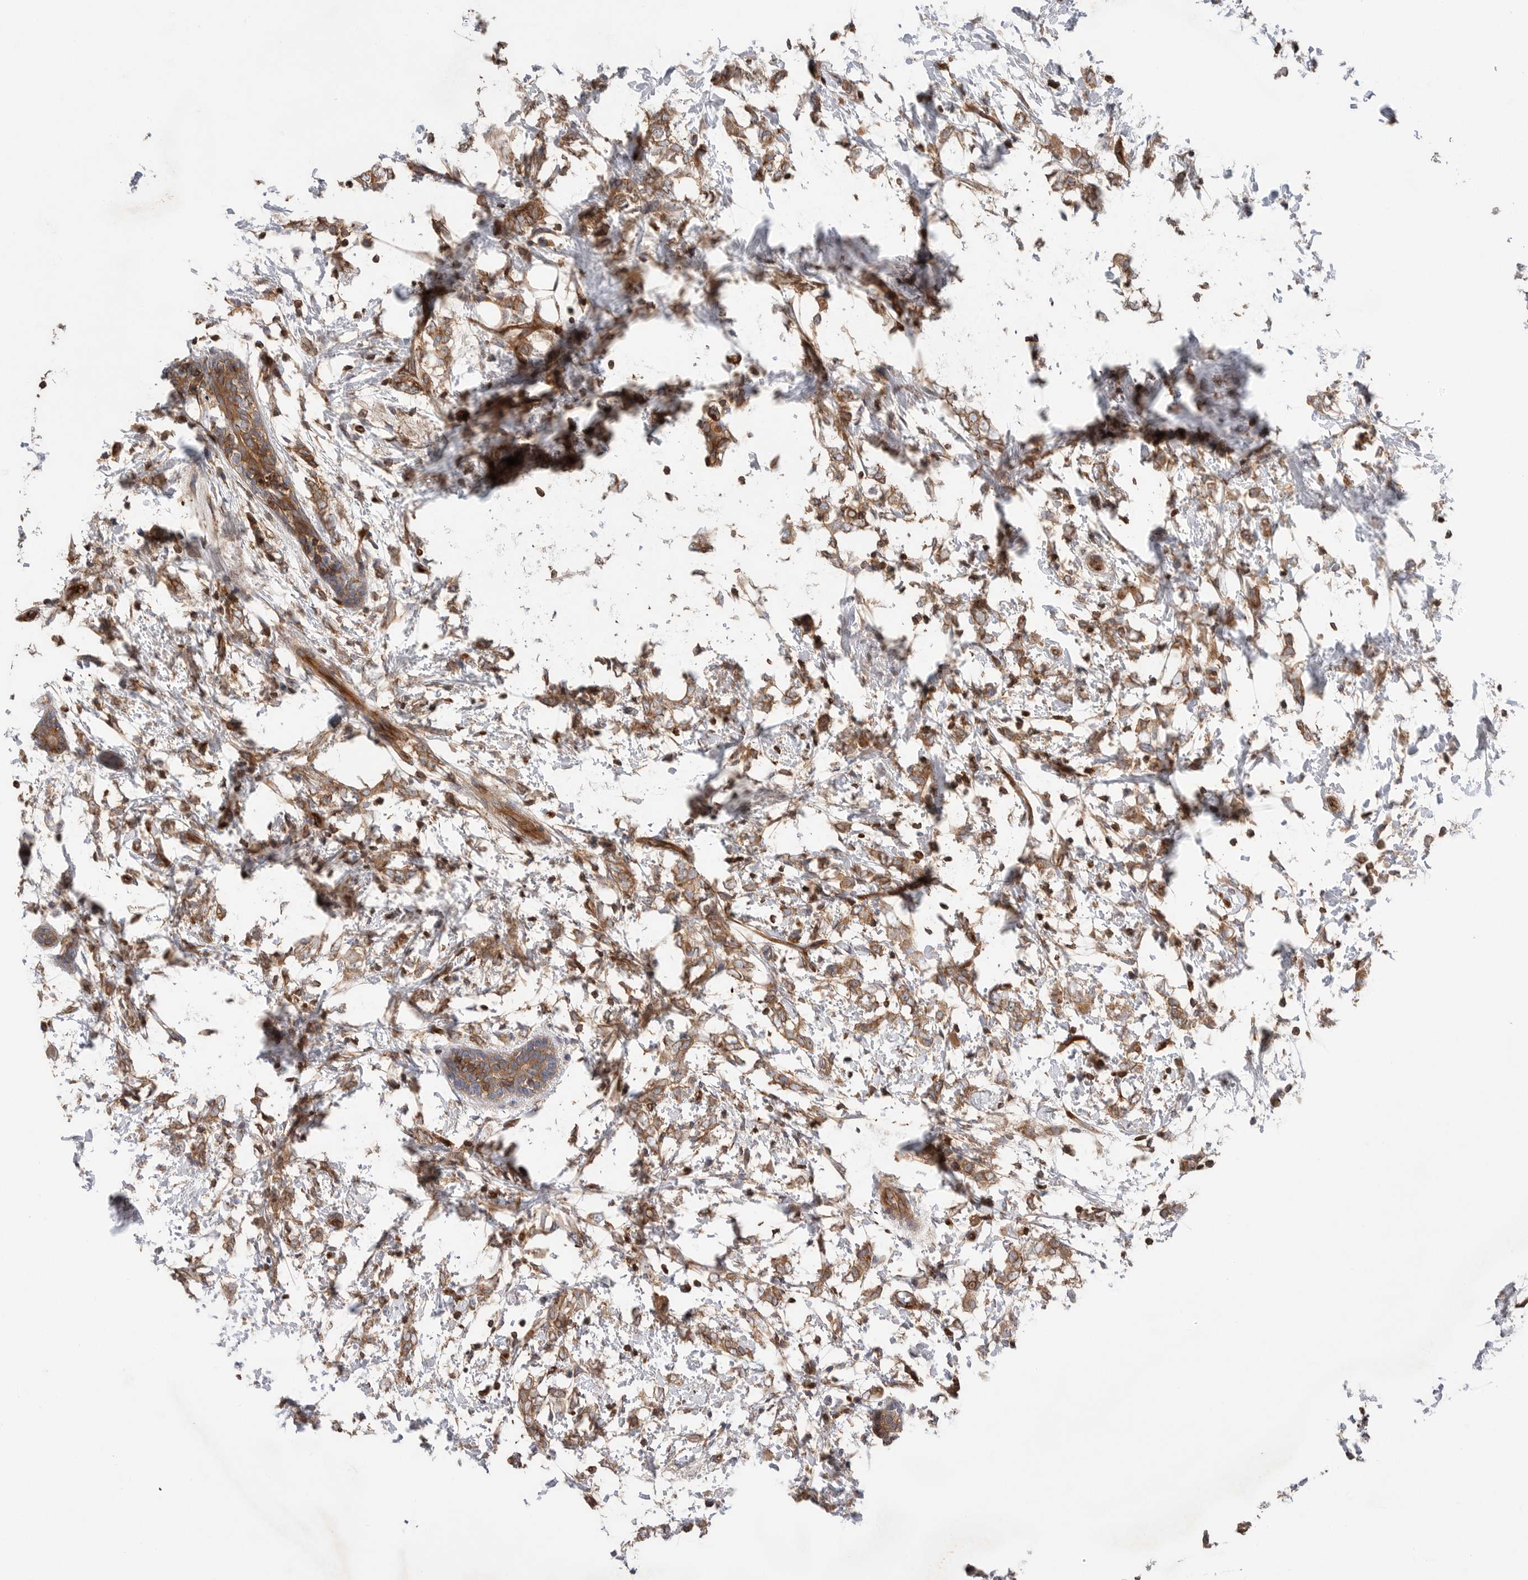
{"staining": {"intensity": "moderate", "quantity": ">75%", "location": "cytoplasmic/membranous"}, "tissue": "breast cancer", "cell_type": "Tumor cells", "image_type": "cancer", "snomed": [{"axis": "morphology", "description": "Normal tissue, NOS"}, {"axis": "morphology", "description": "Lobular carcinoma"}, {"axis": "topography", "description": "Breast"}], "caption": "Immunohistochemical staining of human breast cancer (lobular carcinoma) demonstrates medium levels of moderate cytoplasmic/membranous protein positivity in approximately >75% of tumor cells.", "gene": "PRKCH", "patient": {"sex": "female", "age": 47}}